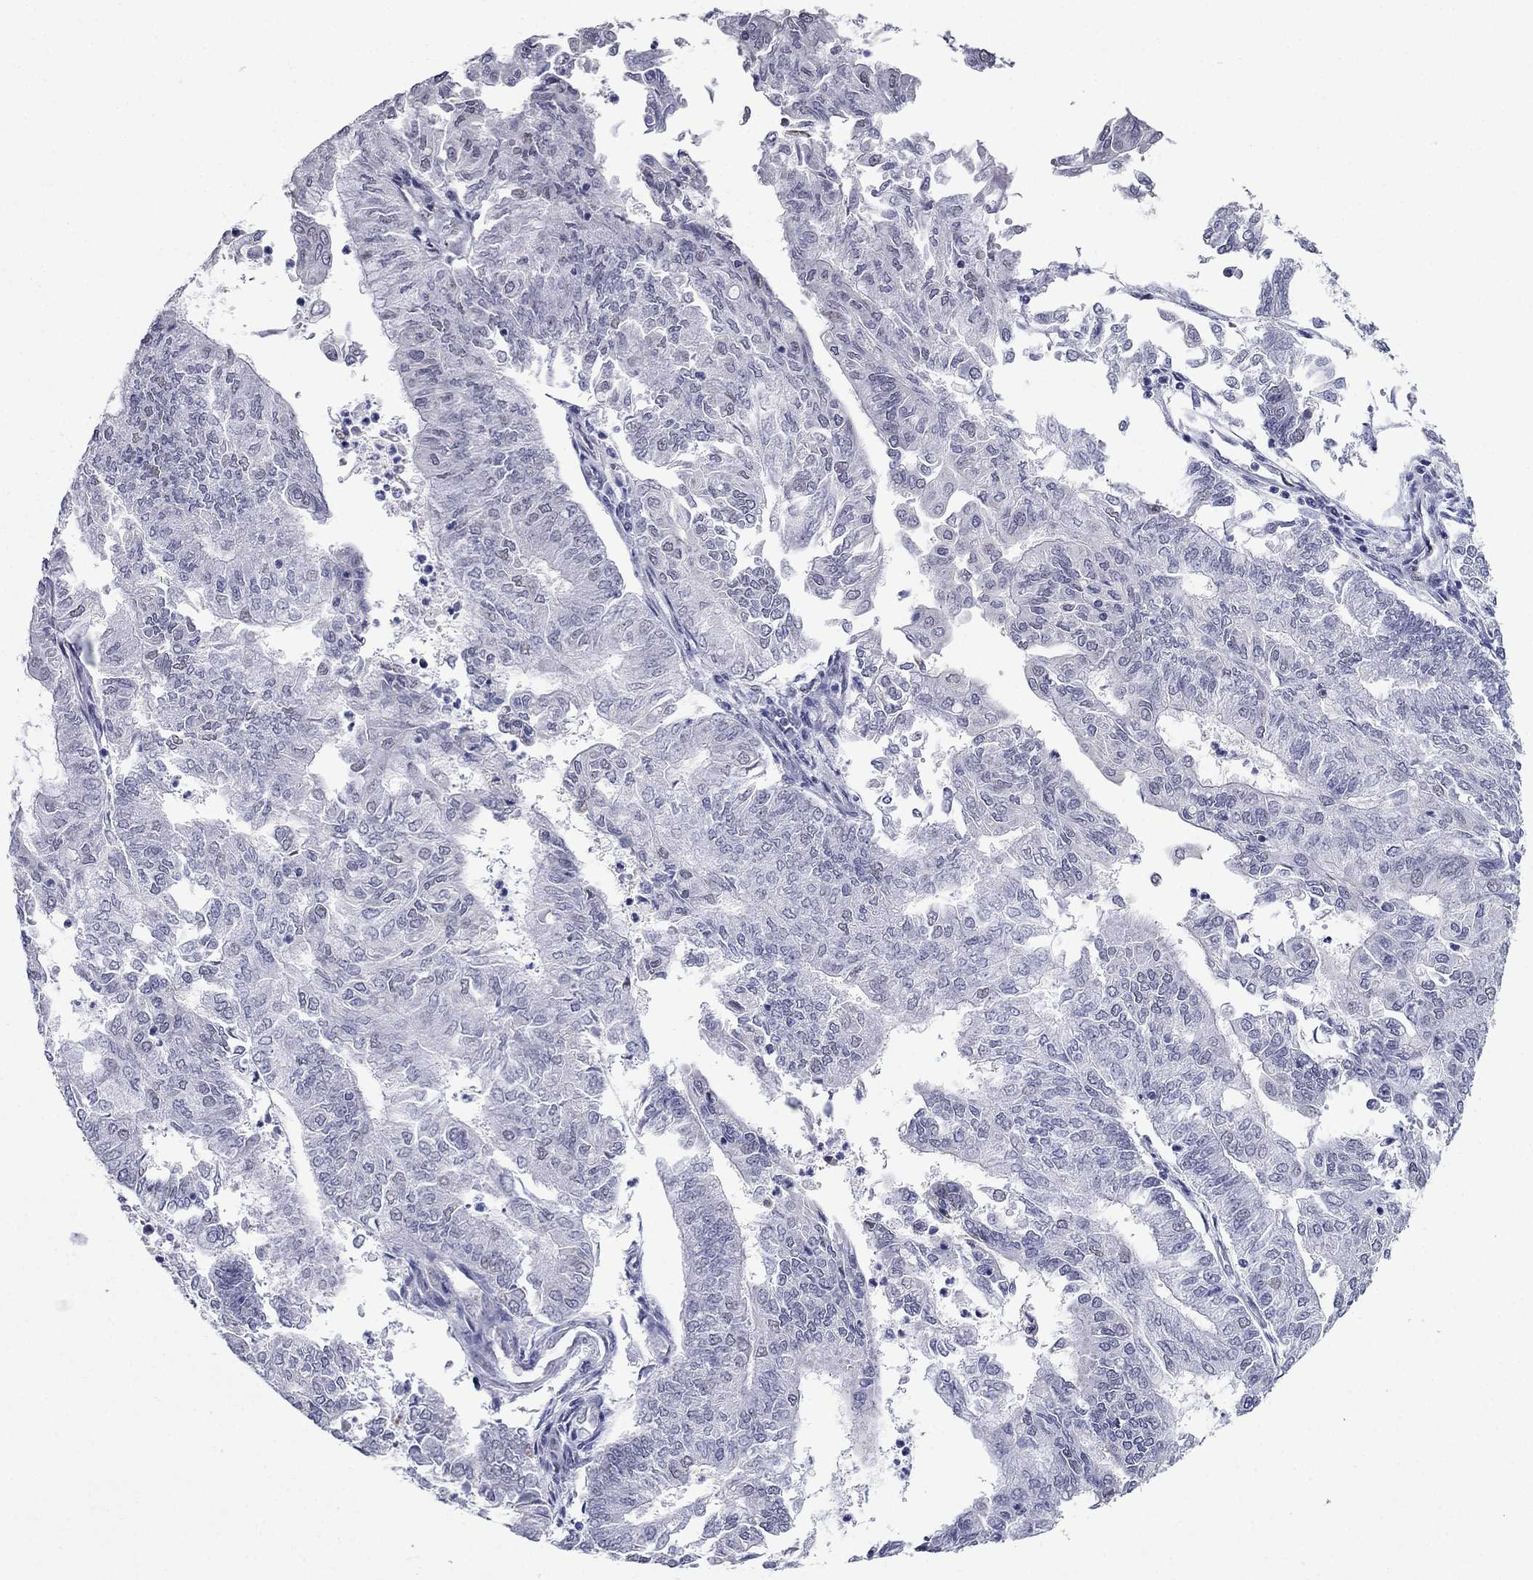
{"staining": {"intensity": "negative", "quantity": "none", "location": "none"}, "tissue": "endometrial cancer", "cell_type": "Tumor cells", "image_type": "cancer", "snomed": [{"axis": "morphology", "description": "Adenocarcinoma, NOS"}, {"axis": "topography", "description": "Endometrium"}], "caption": "This is an immunohistochemistry (IHC) micrograph of adenocarcinoma (endometrial). There is no staining in tumor cells.", "gene": "PPM1G", "patient": {"sex": "female", "age": 59}}